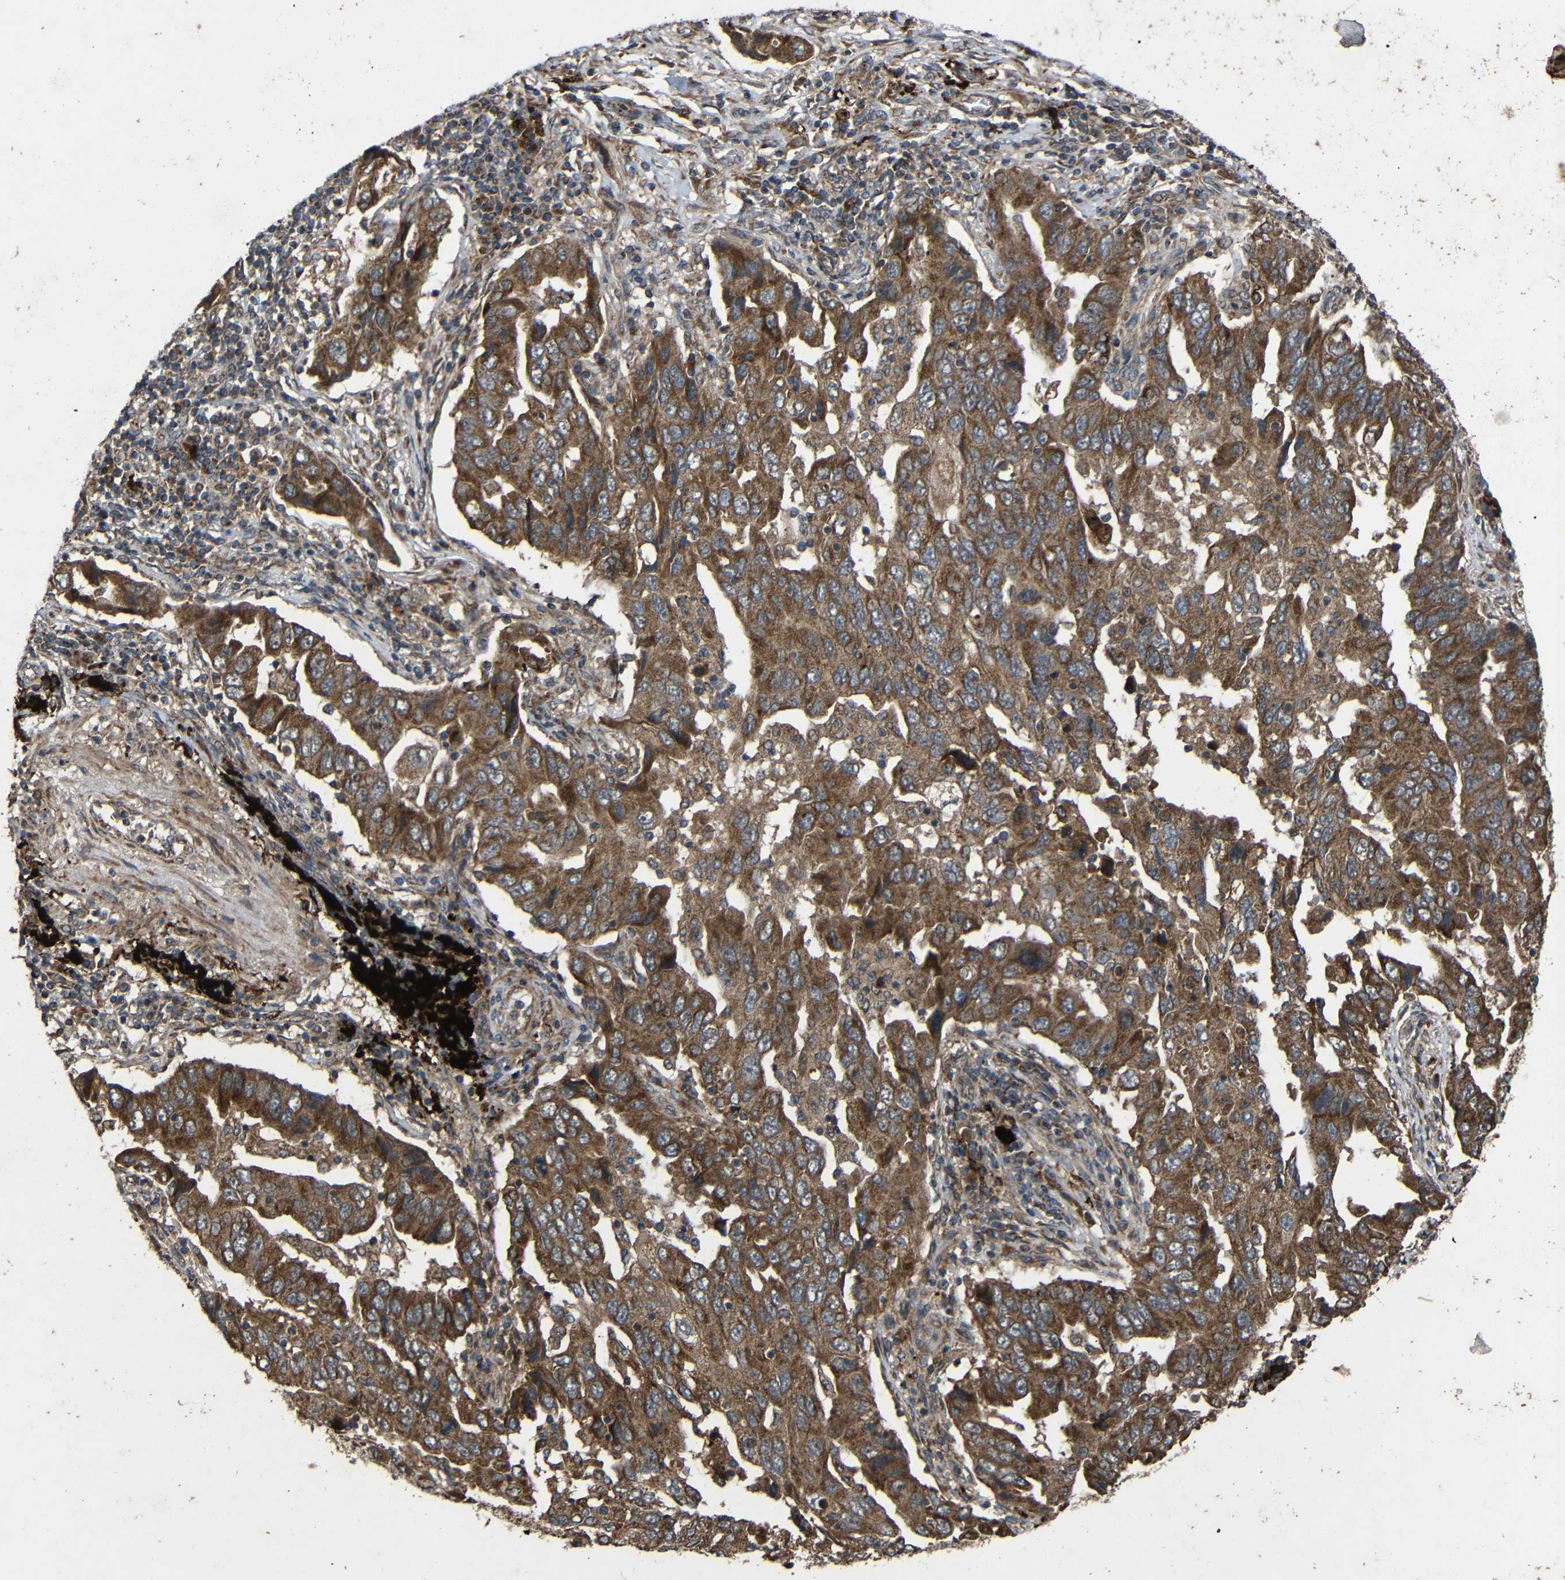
{"staining": {"intensity": "strong", "quantity": ">75%", "location": "cytoplasmic/membranous"}, "tissue": "lung cancer", "cell_type": "Tumor cells", "image_type": "cancer", "snomed": [{"axis": "morphology", "description": "Adenocarcinoma, NOS"}, {"axis": "topography", "description": "Lung"}], "caption": "Lung cancer stained for a protein demonstrates strong cytoplasmic/membranous positivity in tumor cells.", "gene": "C1GALT1", "patient": {"sex": "female", "age": 65}}